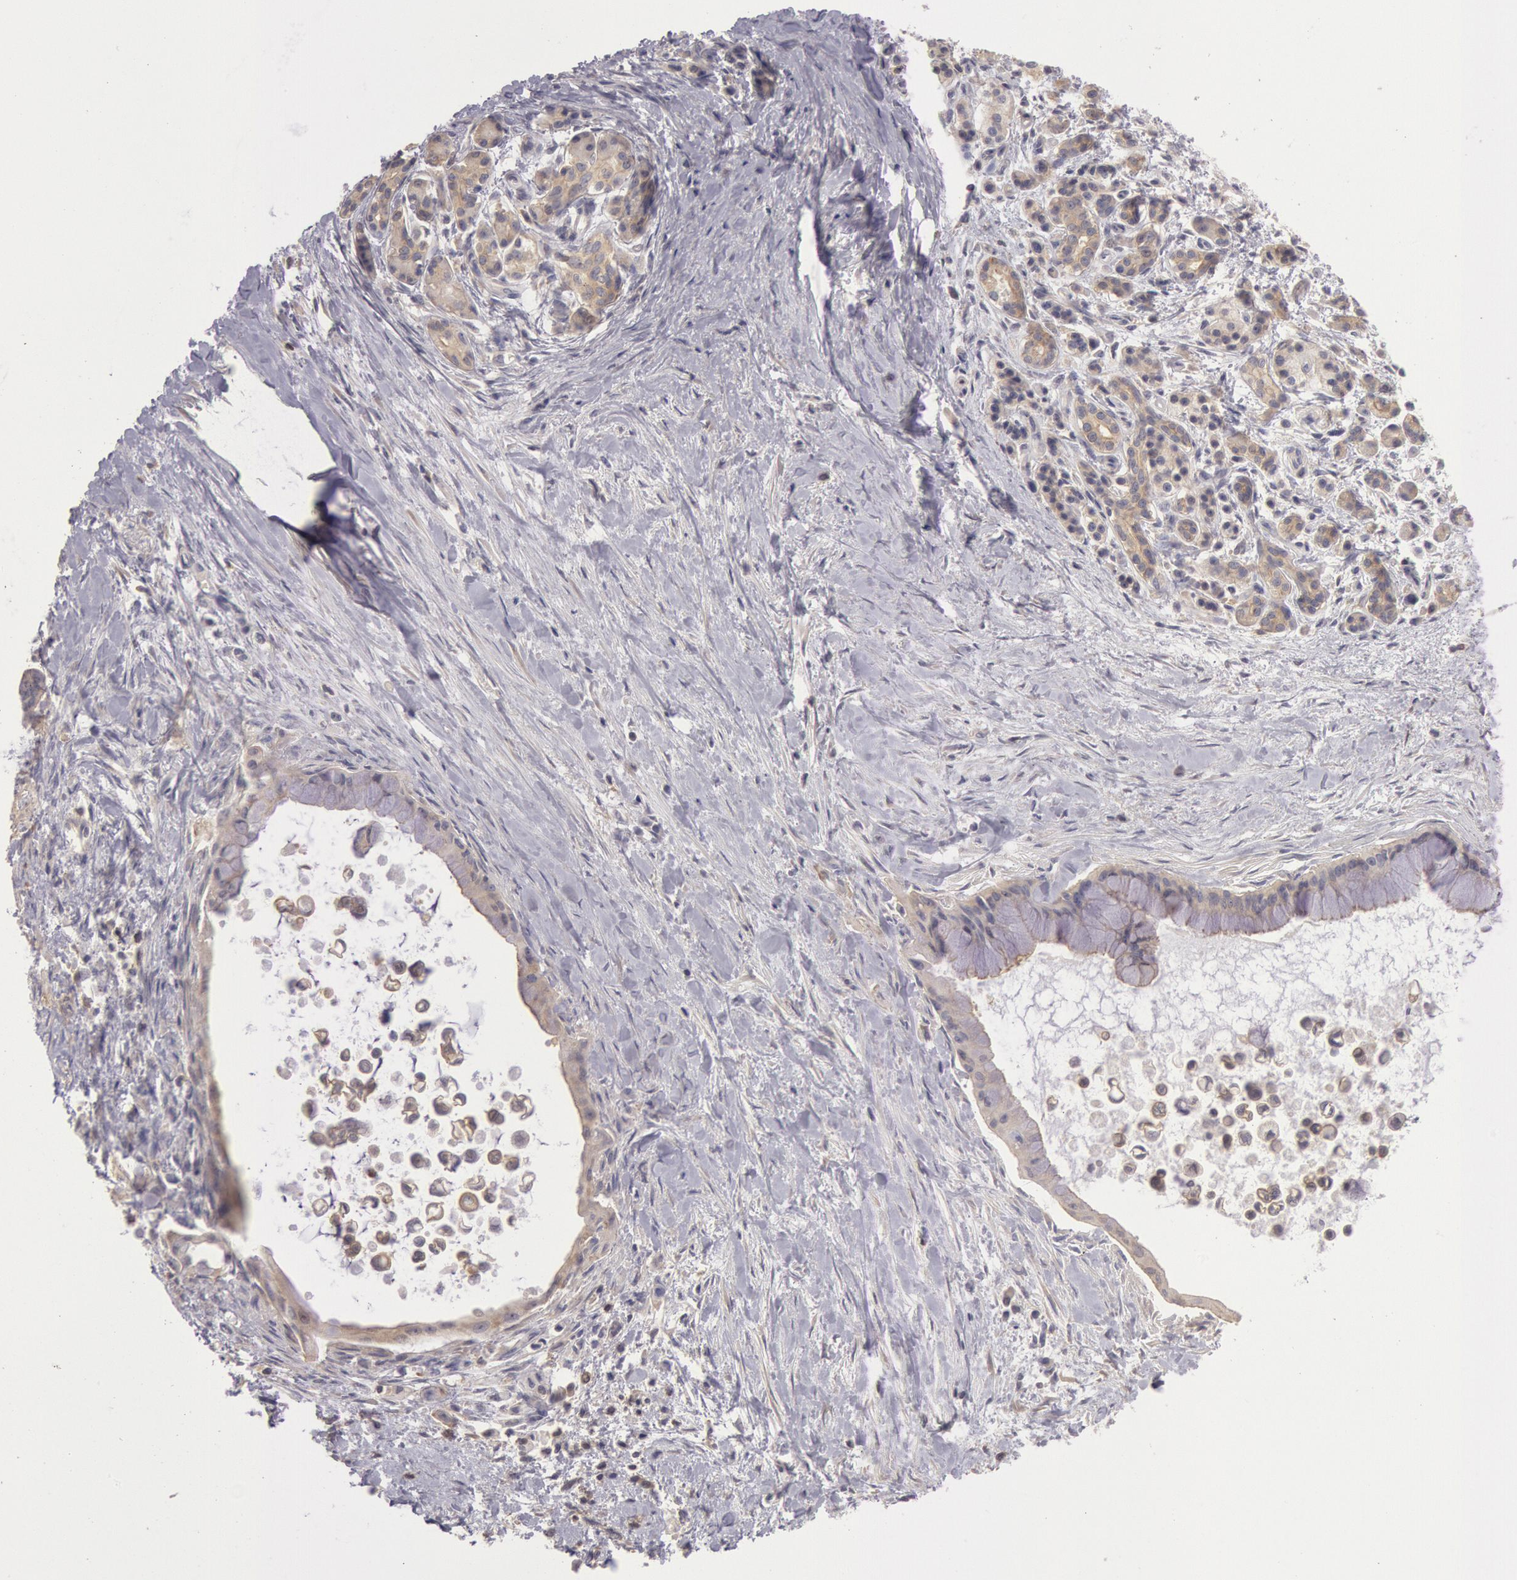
{"staining": {"intensity": "weak", "quantity": ">75%", "location": "cytoplasmic/membranous"}, "tissue": "pancreatic cancer", "cell_type": "Tumor cells", "image_type": "cancer", "snomed": [{"axis": "morphology", "description": "Adenocarcinoma, NOS"}, {"axis": "topography", "description": "Pancreas"}], "caption": "Pancreatic adenocarcinoma tissue reveals weak cytoplasmic/membranous expression in approximately >75% of tumor cells The protein is shown in brown color, while the nuclei are stained blue.", "gene": "NMT2", "patient": {"sex": "male", "age": 59}}